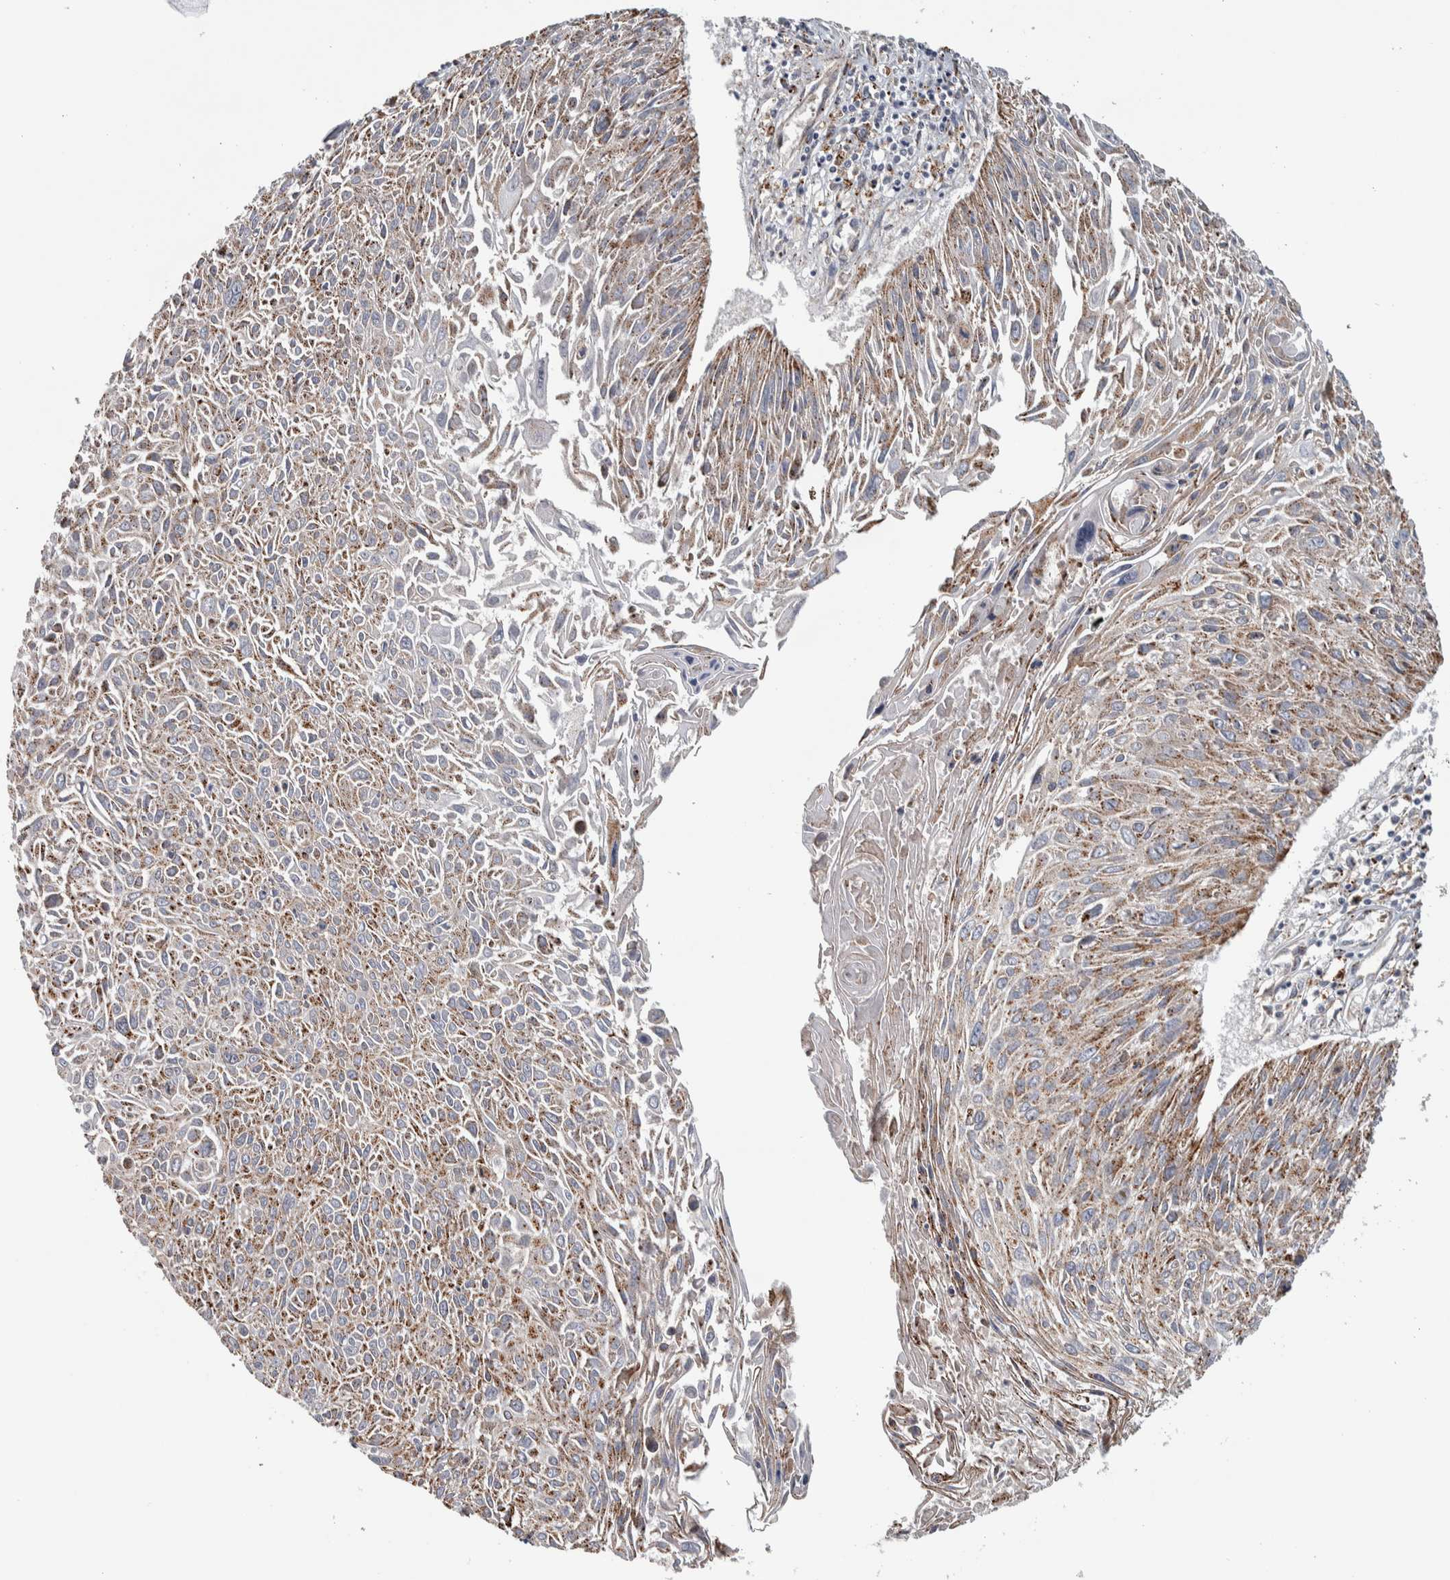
{"staining": {"intensity": "weak", "quantity": ">75%", "location": "cytoplasmic/membranous"}, "tissue": "cervical cancer", "cell_type": "Tumor cells", "image_type": "cancer", "snomed": [{"axis": "morphology", "description": "Squamous cell carcinoma, NOS"}, {"axis": "topography", "description": "Cervix"}], "caption": "High-power microscopy captured an immunohistochemistry (IHC) image of cervical cancer, revealing weak cytoplasmic/membranous positivity in about >75% of tumor cells.", "gene": "ADPRM", "patient": {"sex": "female", "age": 51}}